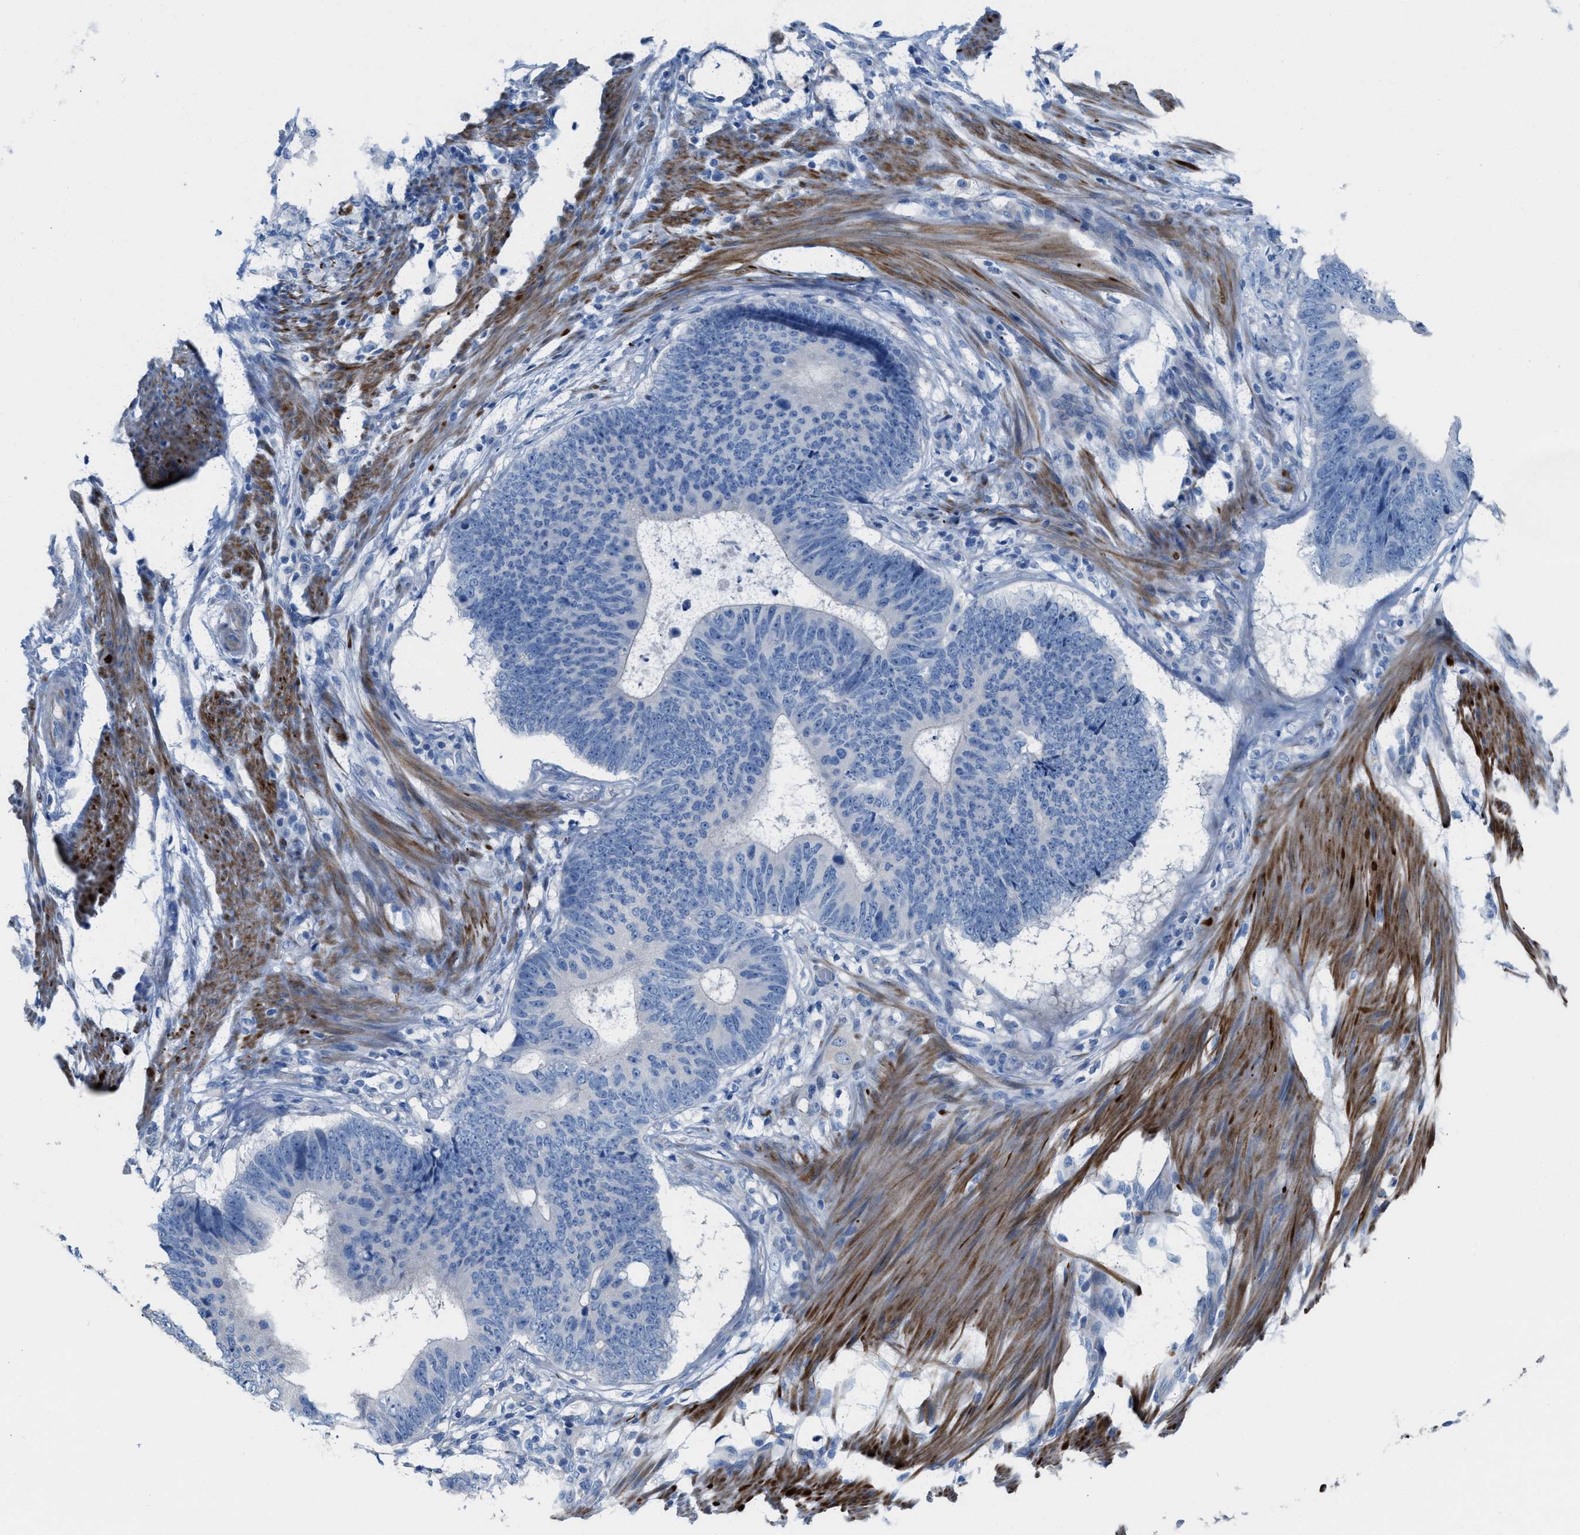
{"staining": {"intensity": "negative", "quantity": "none", "location": "none"}, "tissue": "colorectal cancer", "cell_type": "Tumor cells", "image_type": "cancer", "snomed": [{"axis": "morphology", "description": "Adenocarcinoma, NOS"}, {"axis": "topography", "description": "Colon"}], "caption": "Colorectal cancer (adenocarcinoma) was stained to show a protein in brown. There is no significant staining in tumor cells. The staining was performed using DAB (3,3'-diaminobenzidine) to visualize the protein expression in brown, while the nuclei were stained in blue with hematoxylin (Magnification: 20x).", "gene": "MPP3", "patient": {"sex": "male", "age": 56}}